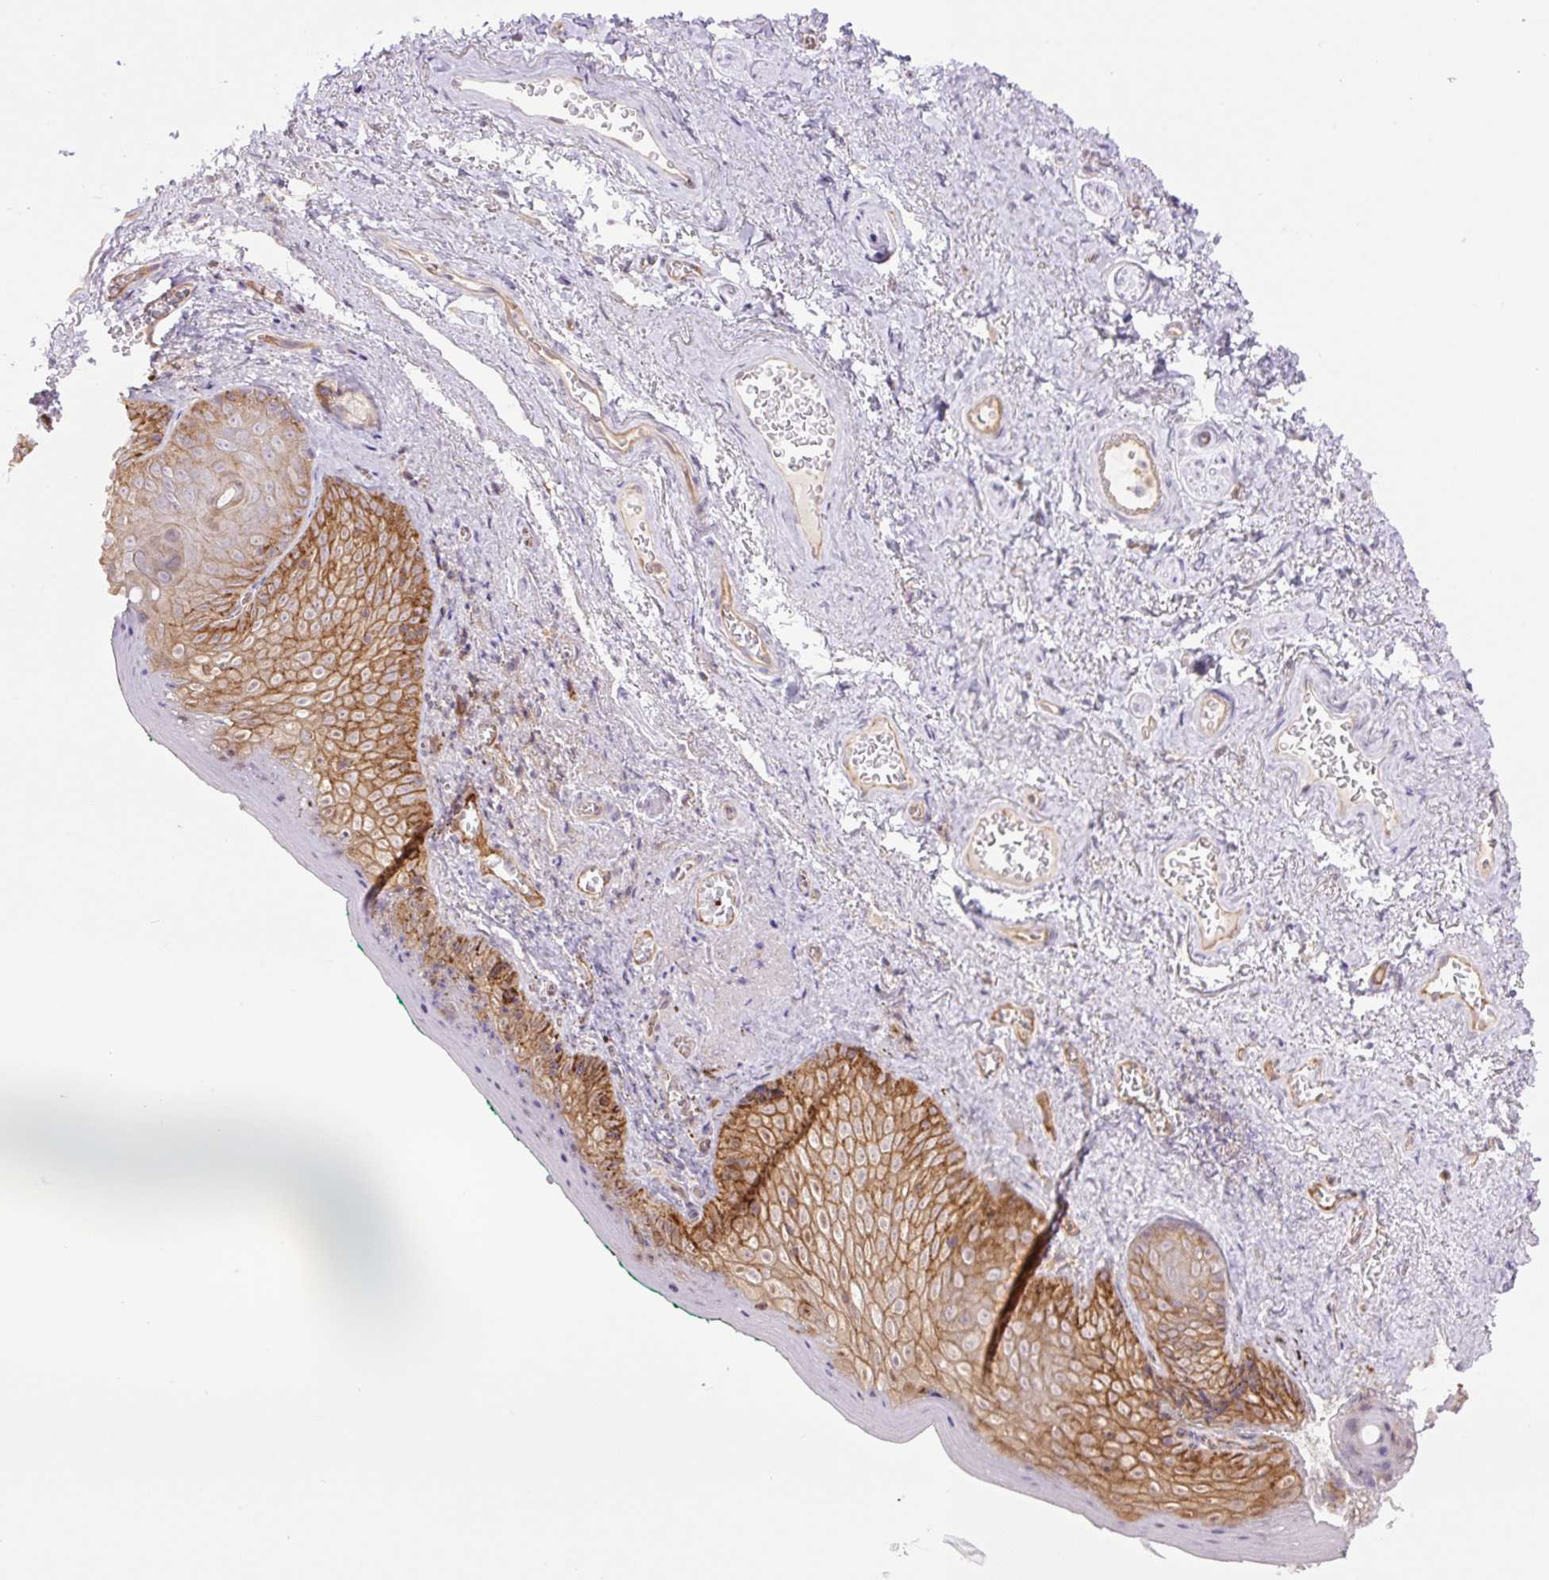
{"staining": {"intensity": "moderate", "quantity": ">75%", "location": "cytoplasmic/membranous"}, "tissue": "vagina", "cell_type": "Squamous epithelial cells", "image_type": "normal", "snomed": [{"axis": "morphology", "description": "Normal tissue, NOS"}, {"axis": "topography", "description": "Vulva"}, {"axis": "topography", "description": "Vagina"}, {"axis": "topography", "description": "Peripheral nerve tissue"}], "caption": "Immunohistochemical staining of normal vagina demonstrates moderate cytoplasmic/membranous protein staining in about >75% of squamous epithelial cells. Nuclei are stained in blue.", "gene": "MINK1", "patient": {"sex": "female", "age": 66}}